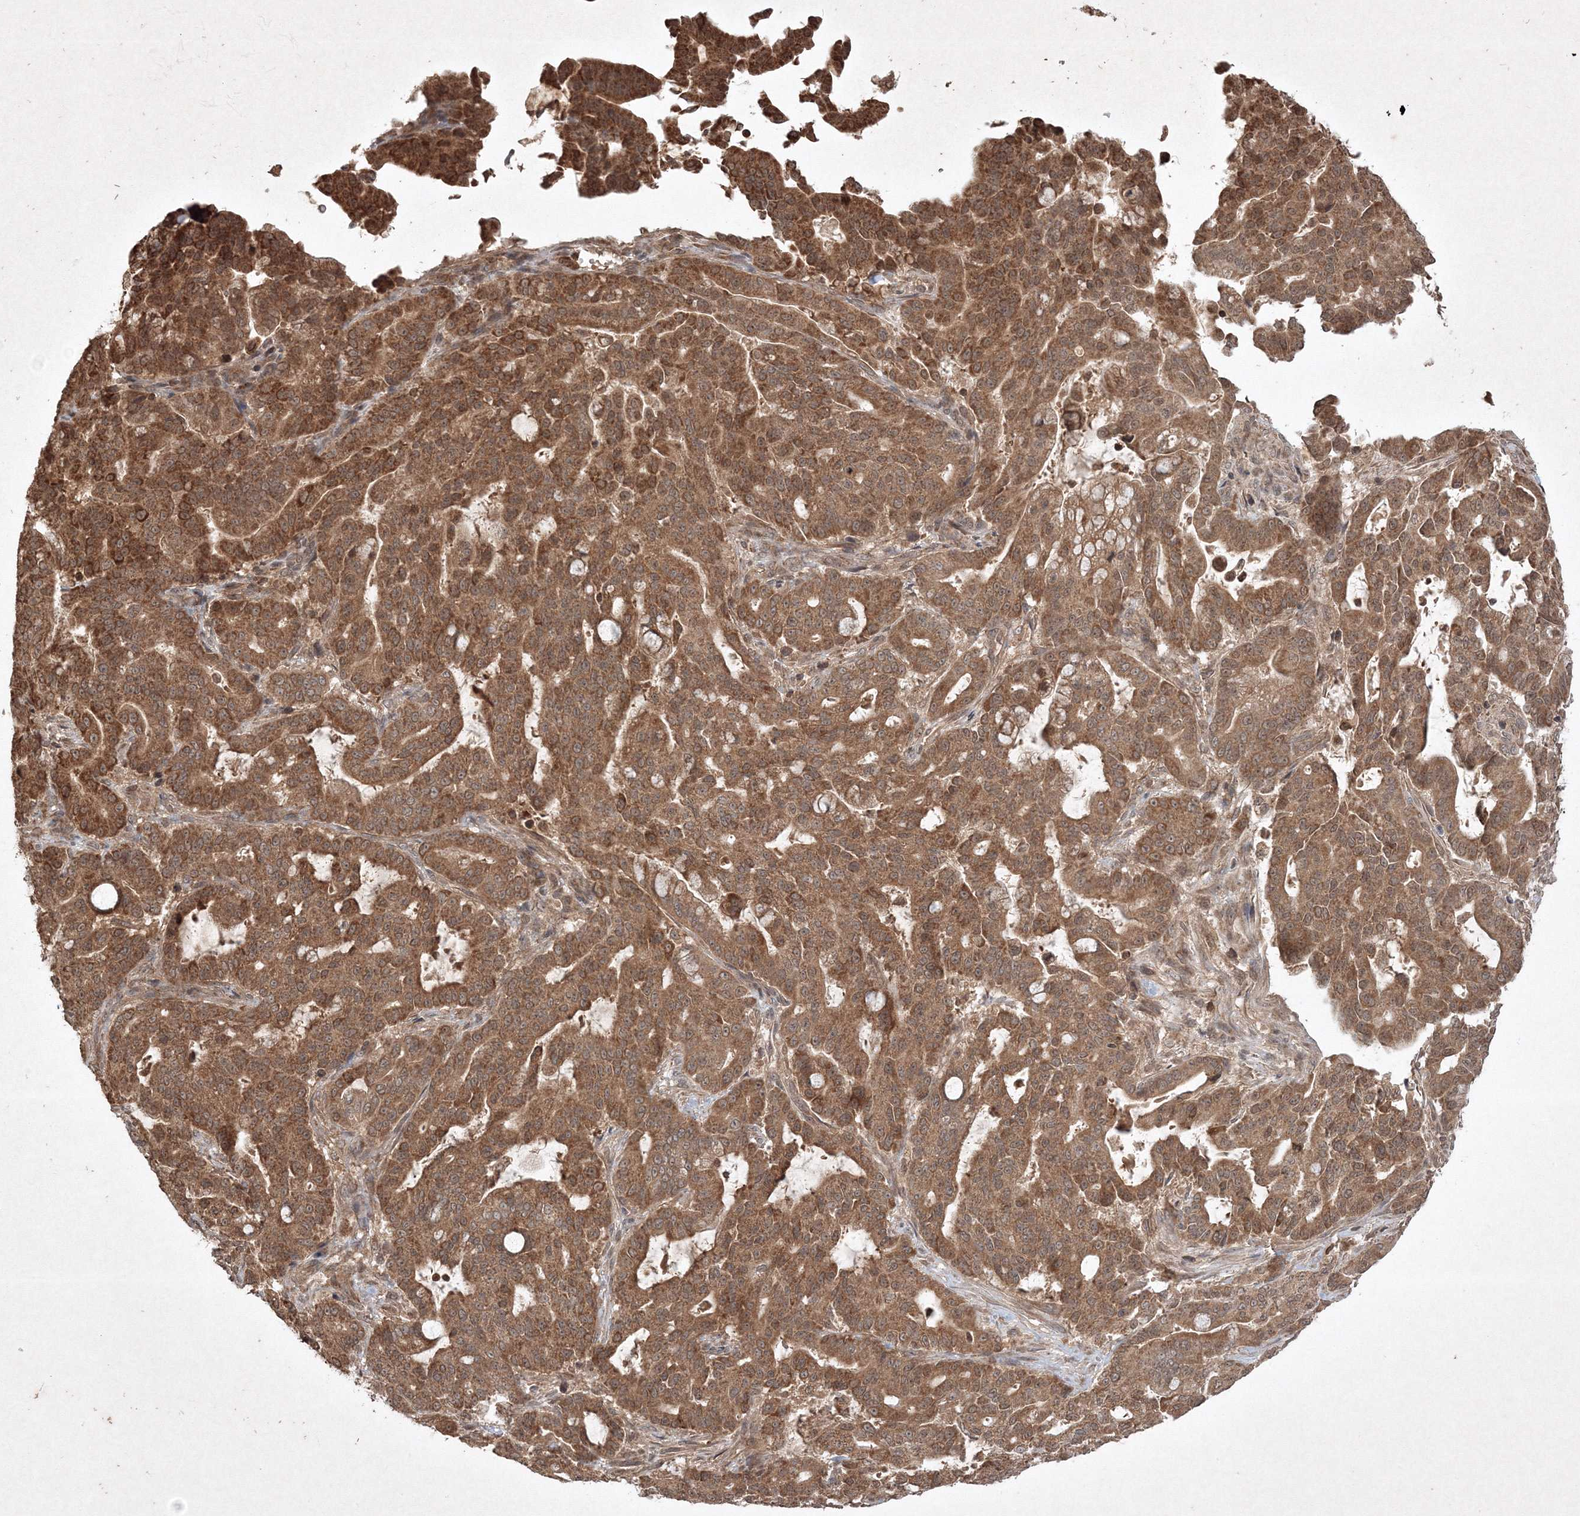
{"staining": {"intensity": "strong", "quantity": ">75%", "location": "cytoplasmic/membranous"}, "tissue": "pancreatic cancer", "cell_type": "Tumor cells", "image_type": "cancer", "snomed": [{"axis": "morphology", "description": "Adenocarcinoma, NOS"}, {"axis": "topography", "description": "Pancreas"}], "caption": "A high amount of strong cytoplasmic/membranous expression is present in about >75% of tumor cells in pancreatic cancer tissue. (Brightfield microscopy of DAB IHC at high magnification).", "gene": "PLTP", "patient": {"sex": "male", "age": 63}}